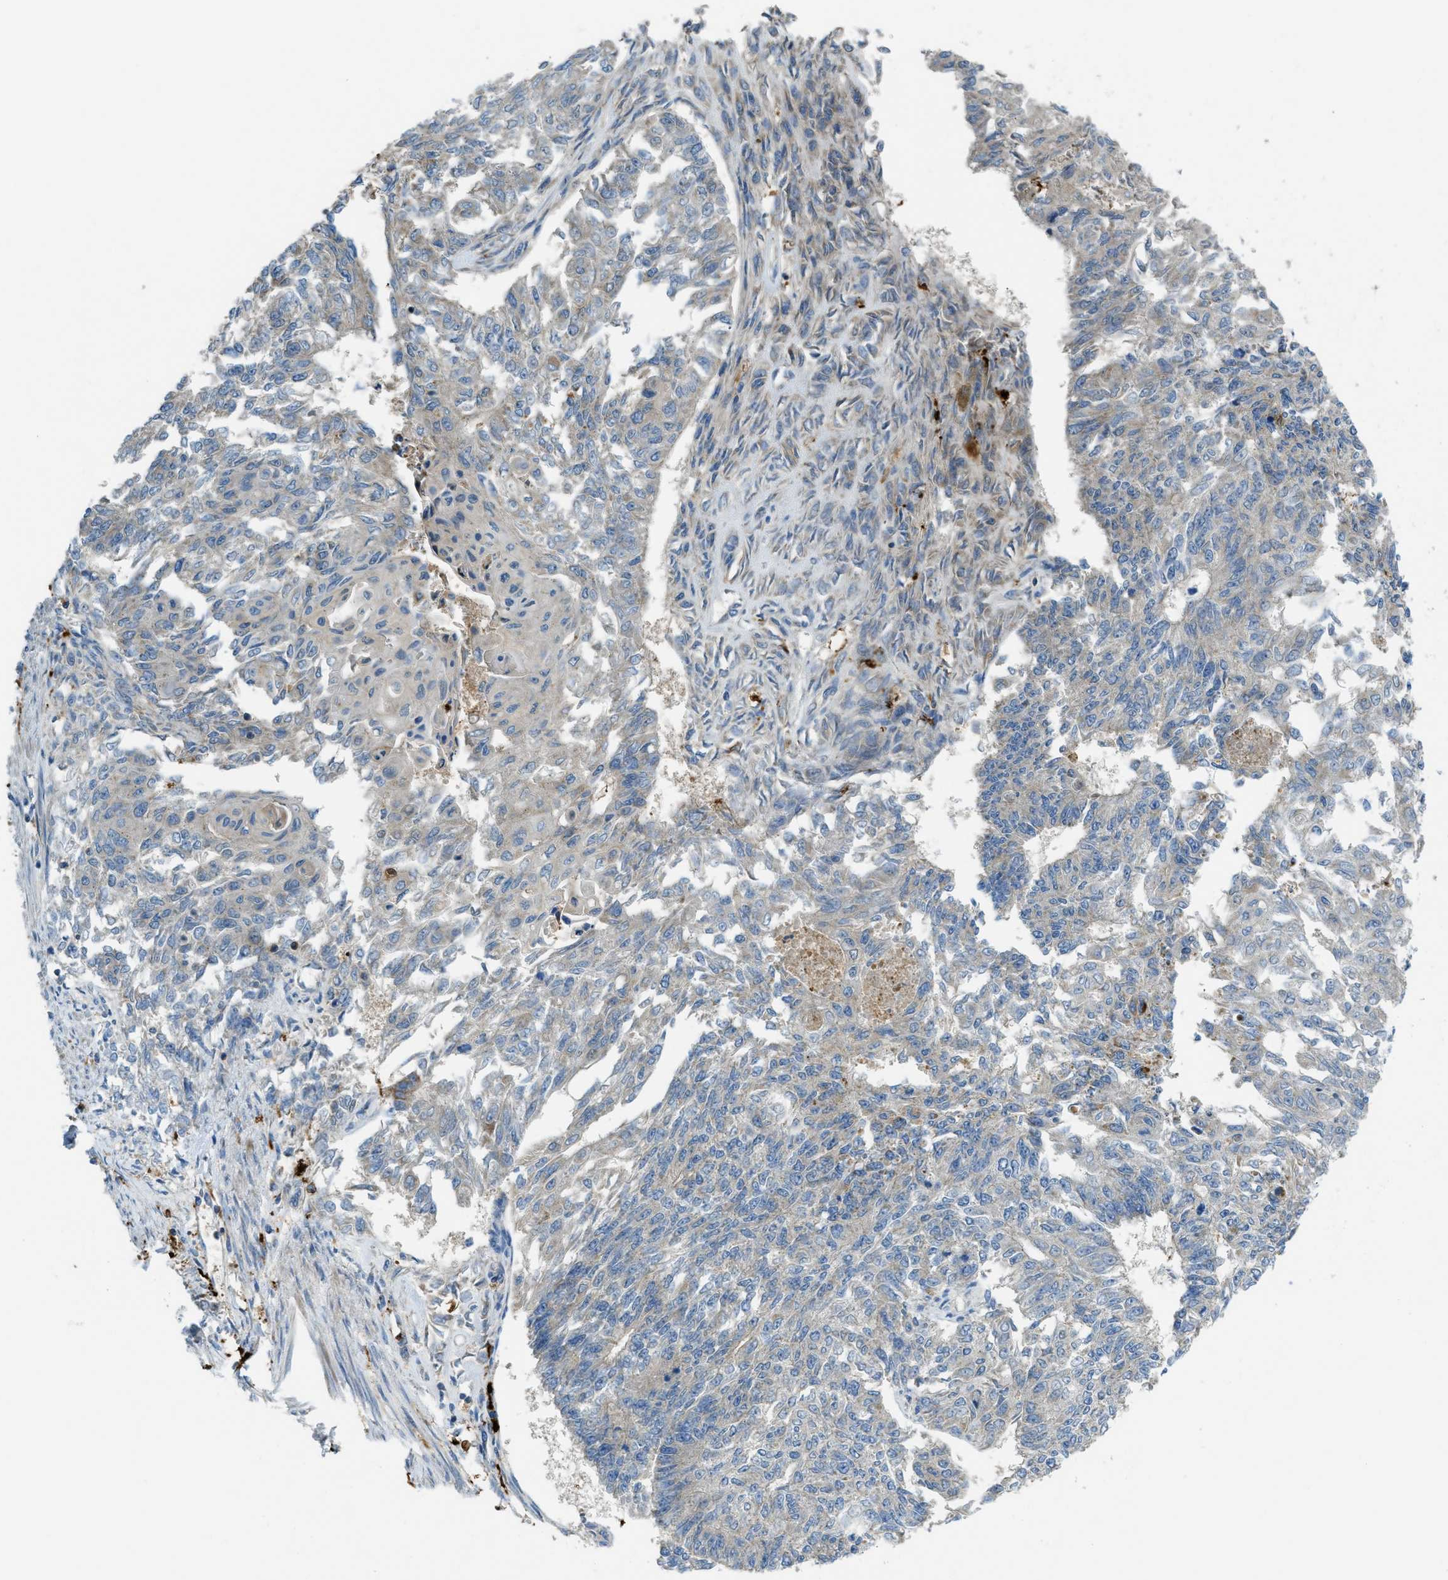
{"staining": {"intensity": "weak", "quantity": "<25%", "location": "cytoplasmic/membranous"}, "tissue": "endometrial cancer", "cell_type": "Tumor cells", "image_type": "cancer", "snomed": [{"axis": "morphology", "description": "Adenocarcinoma, NOS"}, {"axis": "topography", "description": "Endometrium"}], "caption": "A photomicrograph of endometrial cancer stained for a protein reveals no brown staining in tumor cells.", "gene": "RFFL", "patient": {"sex": "female", "age": 32}}